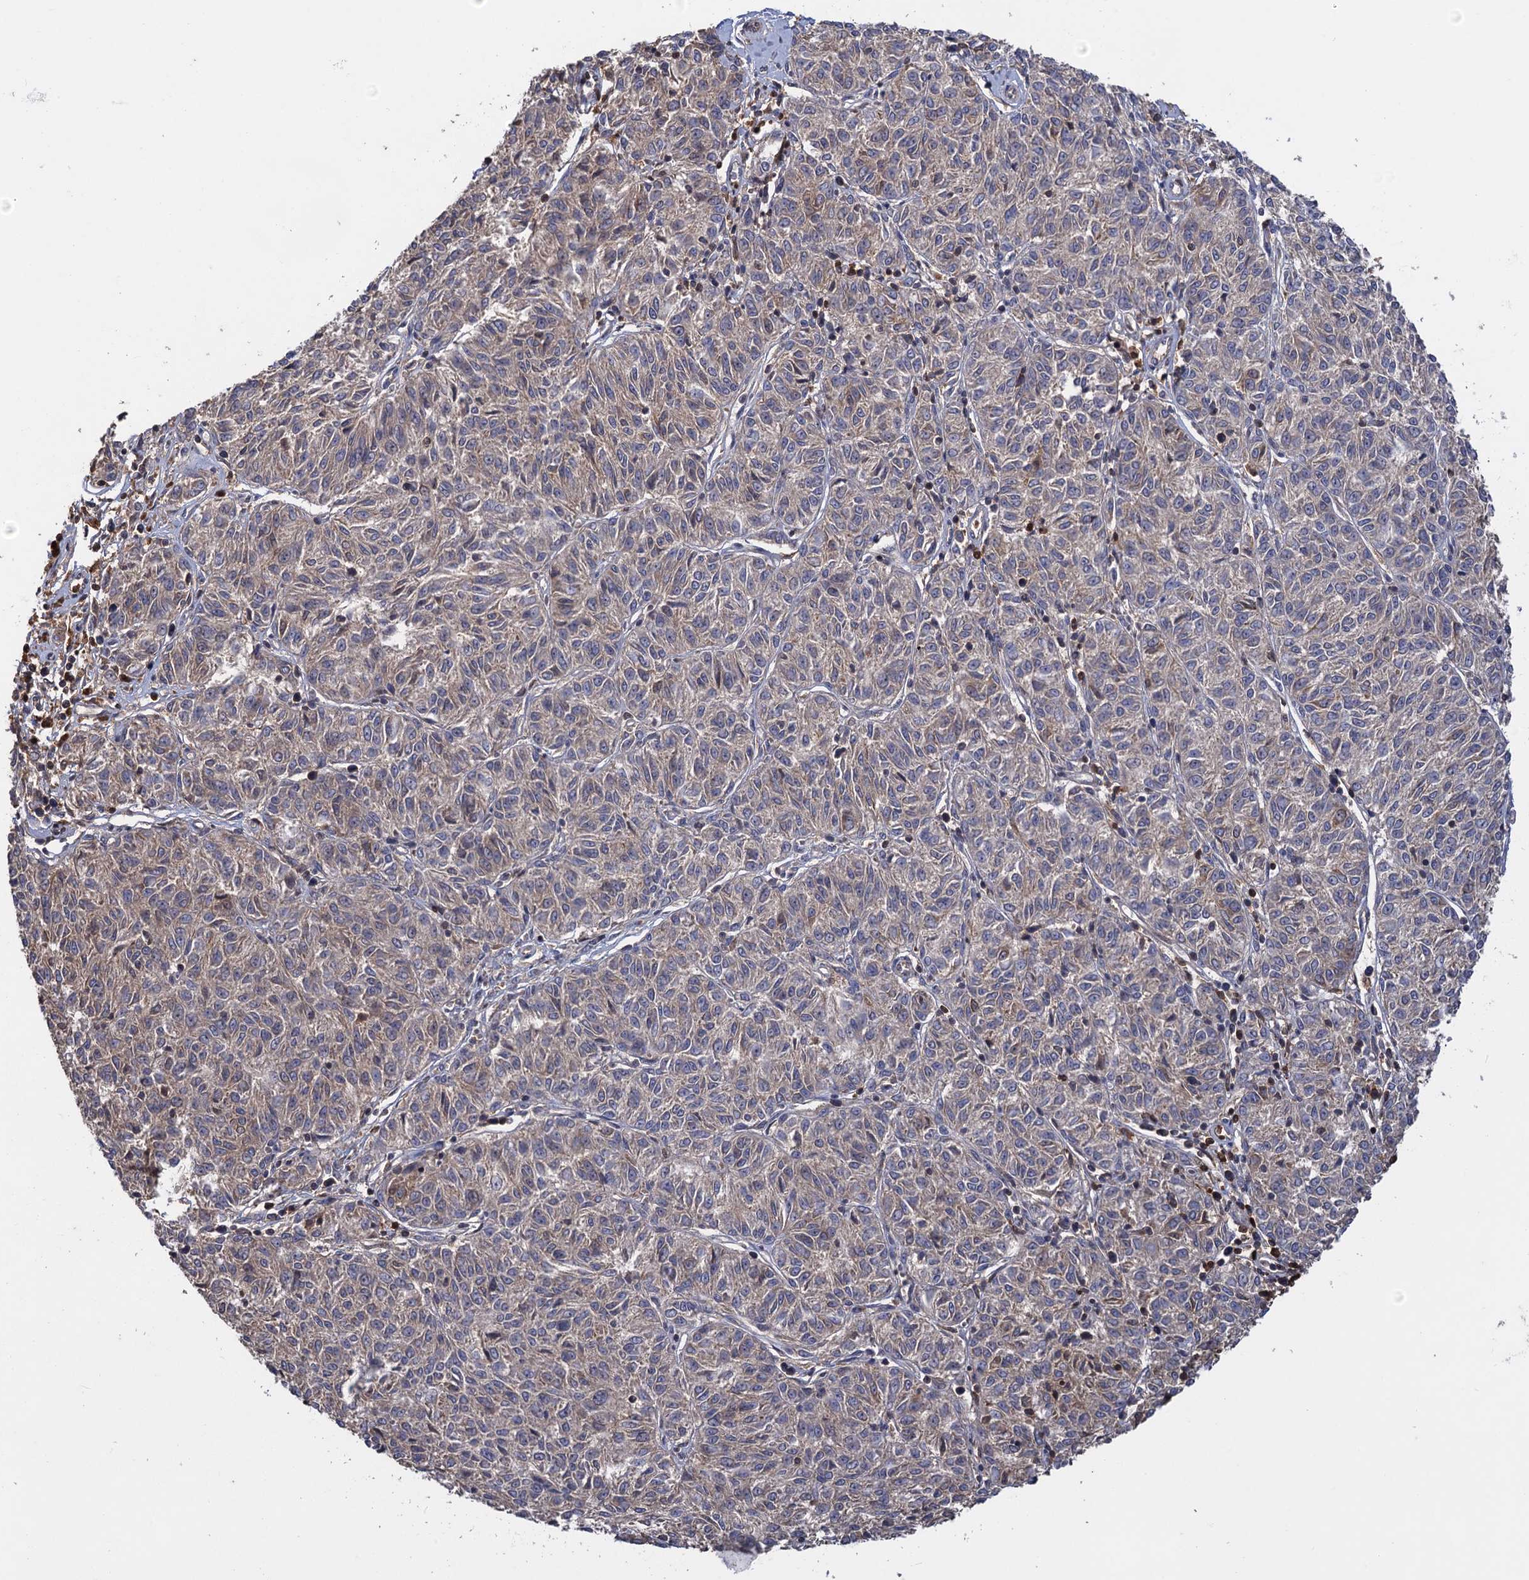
{"staining": {"intensity": "weak", "quantity": "<25%", "location": "cytoplasmic/membranous"}, "tissue": "melanoma", "cell_type": "Tumor cells", "image_type": "cancer", "snomed": [{"axis": "morphology", "description": "Malignant melanoma, NOS"}, {"axis": "topography", "description": "Skin"}], "caption": "This image is of melanoma stained with IHC to label a protein in brown with the nuclei are counter-stained blue. There is no positivity in tumor cells.", "gene": "DGKA", "patient": {"sex": "female", "age": 72}}